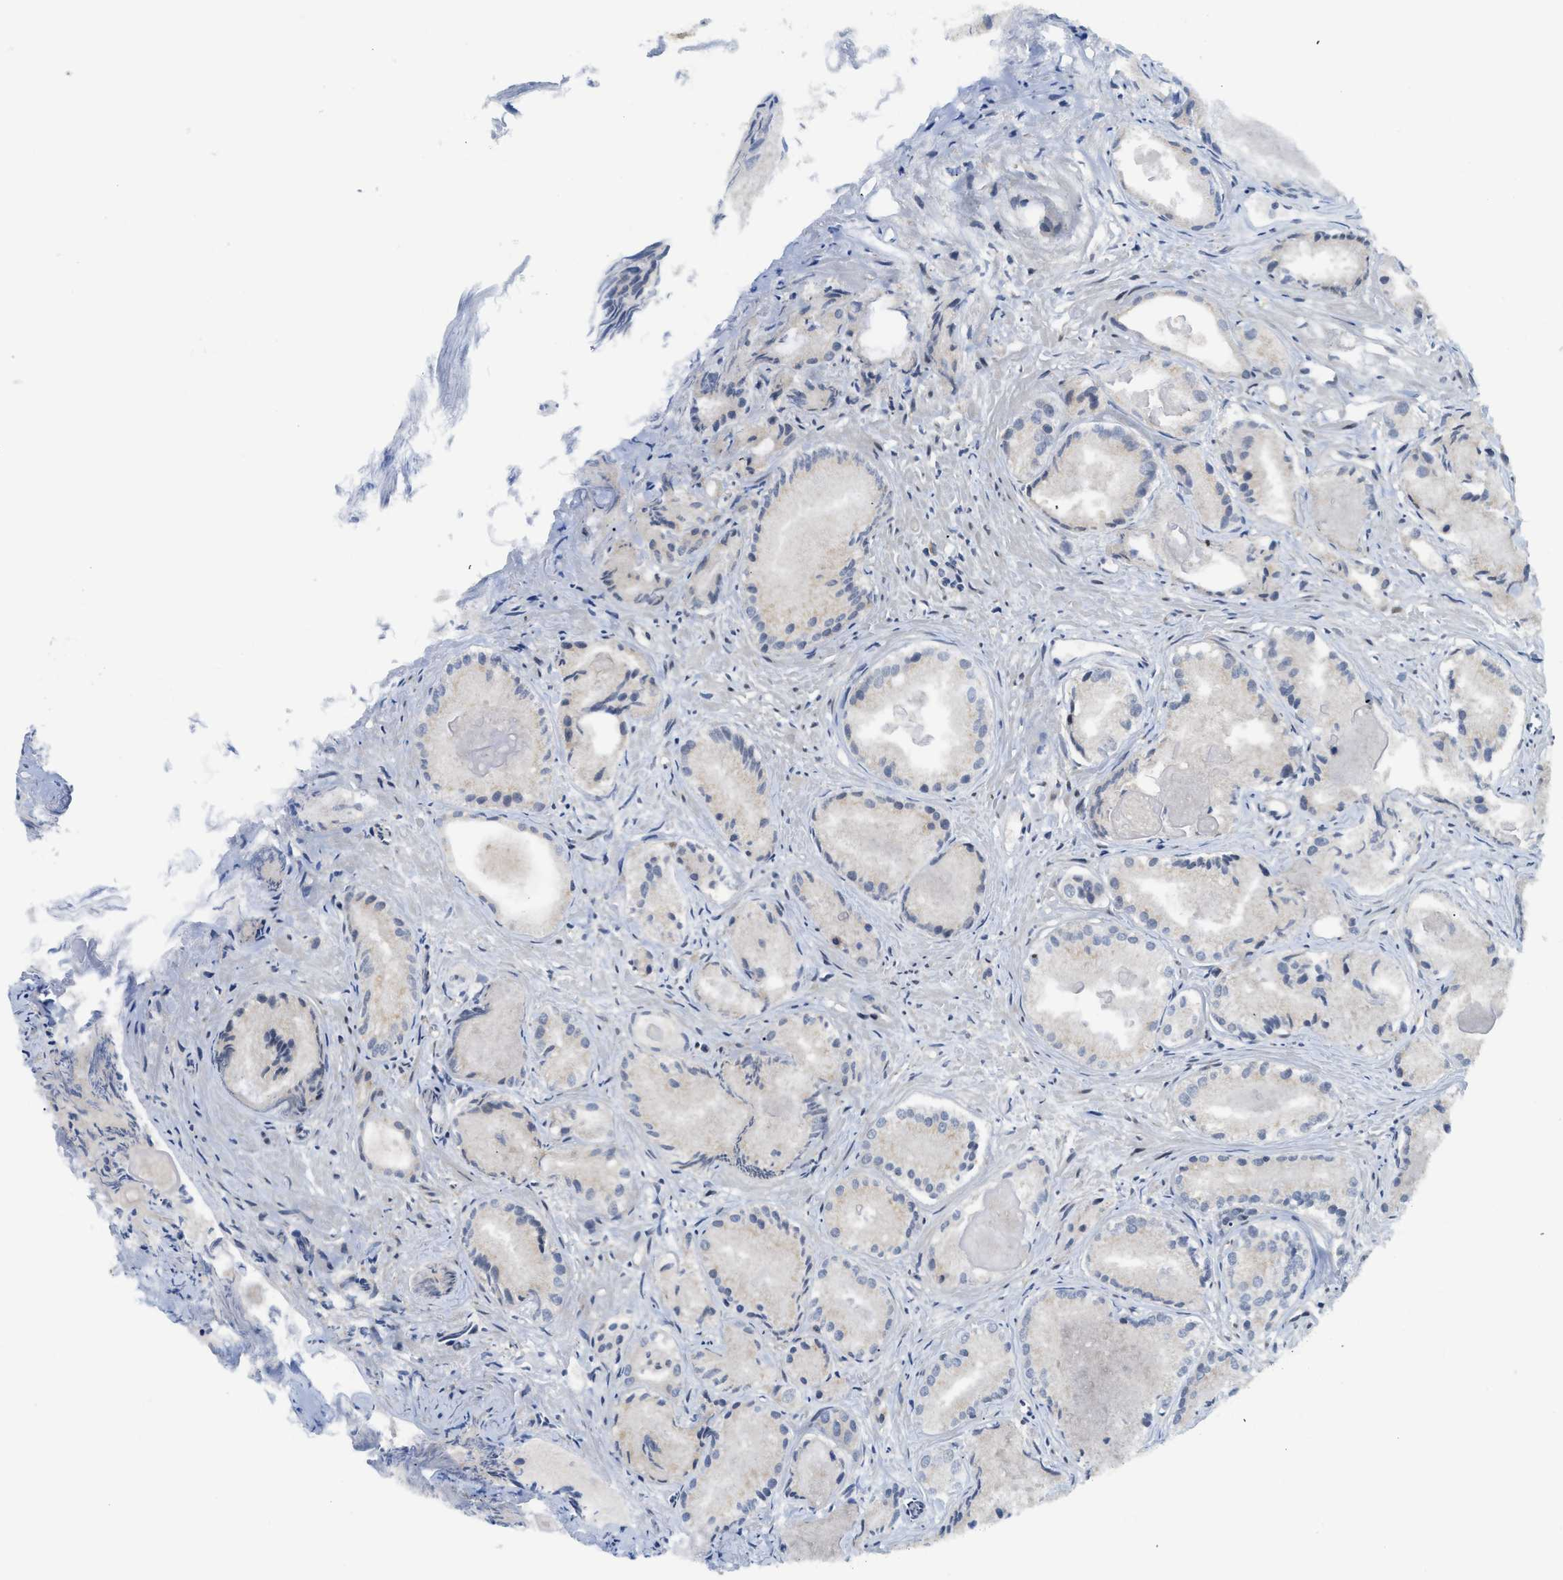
{"staining": {"intensity": "negative", "quantity": "none", "location": "none"}, "tissue": "prostate cancer", "cell_type": "Tumor cells", "image_type": "cancer", "snomed": [{"axis": "morphology", "description": "Adenocarcinoma, Low grade"}, {"axis": "topography", "description": "Prostate"}], "caption": "Immunohistochemistry of prostate adenocarcinoma (low-grade) demonstrates no positivity in tumor cells.", "gene": "TACC1", "patient": {"sex": "male", "age": 72}}